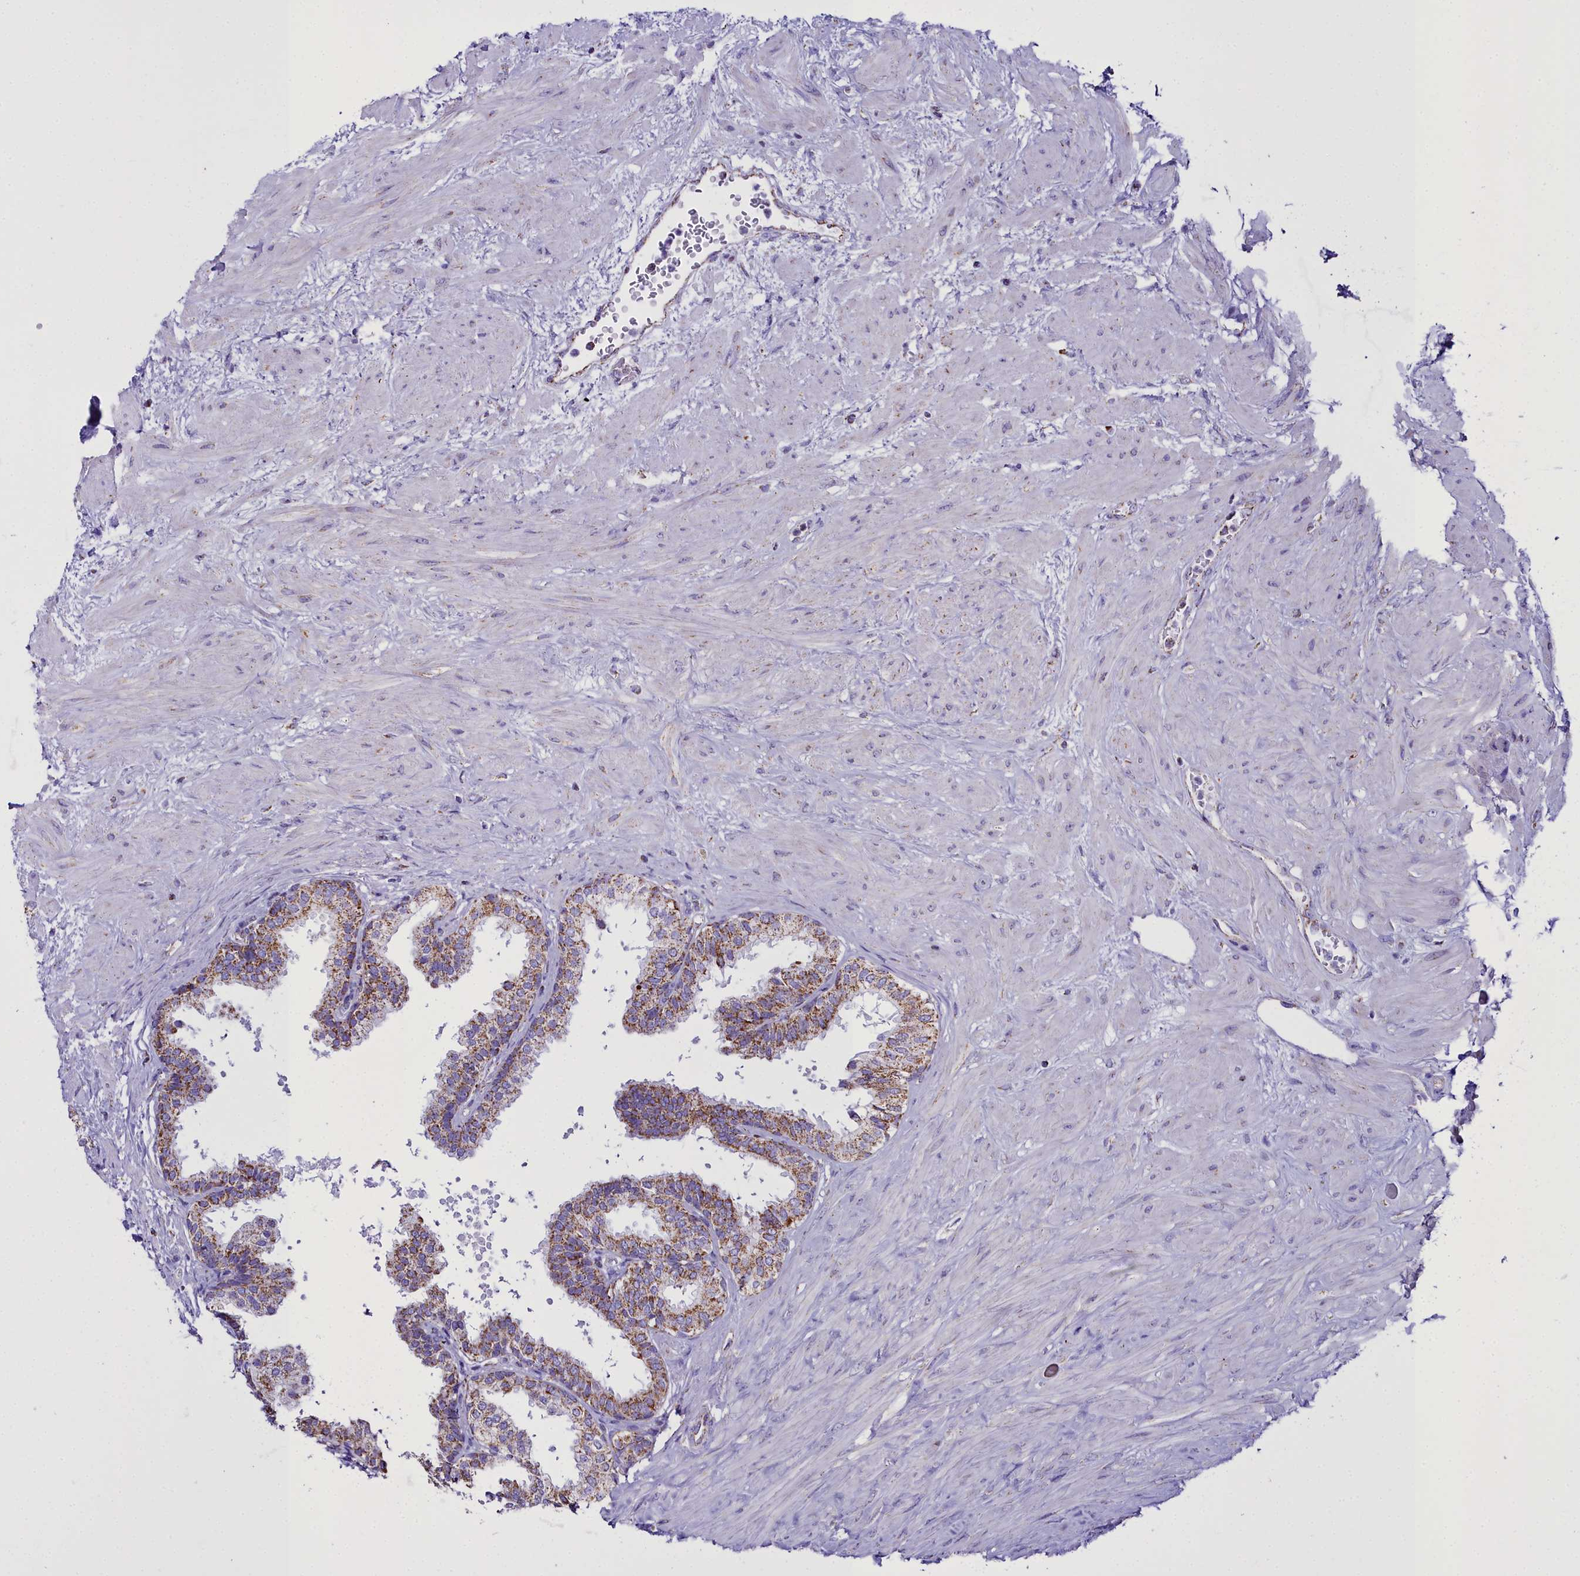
{"staining": {"intensity": "moderate", "quantity": "25%-75%", "location": "cytoplasmic/membranous"}, "tissue": "prostate", "cell_type": "Glandular cells", "image_type": "normal", "snomed": [{"axis": "morphology", "description": "Normal tissue, NOS"}, {"axis": "topography", "description": "Prostate"}], "caption": "Prostate stained with immunohistochemistry shows moderate cytoplasmic/membranous expression in approximately 25%-75% of glandular cells. (DAB (3,3'-diaminobenzidine) IHC with brightfield microscopy, high magnification).", "gene": "WDFY3", "patient": {"sex": "male", "age": 48}}